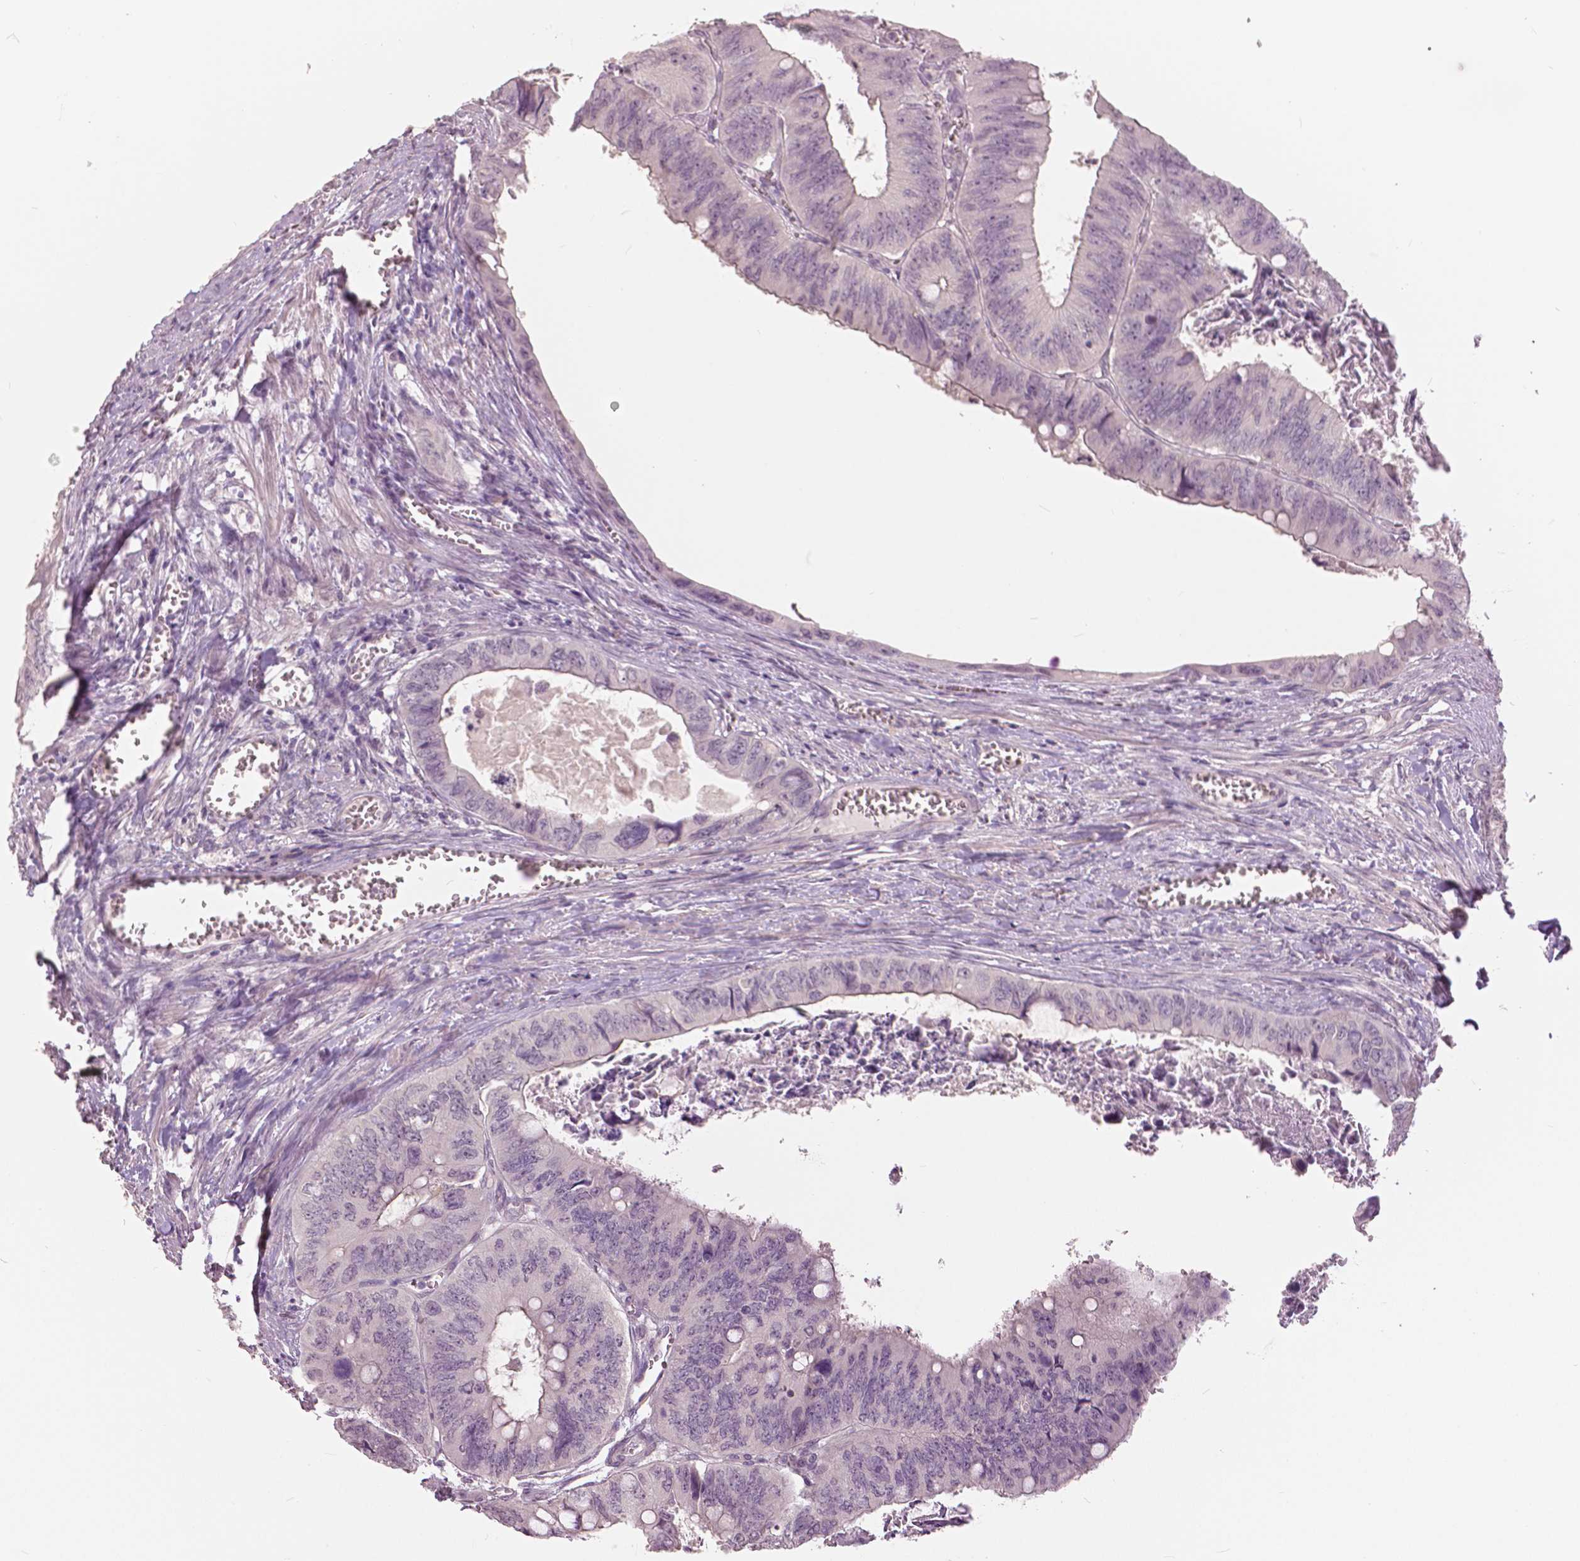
{"staining": {"intensity": "negative", "quantity": "none", "location": "none"}, "tissue": "colorectal cancer", "cell_type": "Tumor cells", "image_type": "cancer", "snomed": [{"axis": "morphology", "description": "Adenocarcinoma, NOS"}, {"axis": "topography", "description": "Colon"}], "caption": "This photomicrograph is of colorectal cancer (adenocarcinoma) stained with IHC to label a protein in brown with the nuclei are counter-stained blue. There is no positivity in tumor cells.", "gene": "NANOG", "patient": {"sex": "female", "age": 84}}